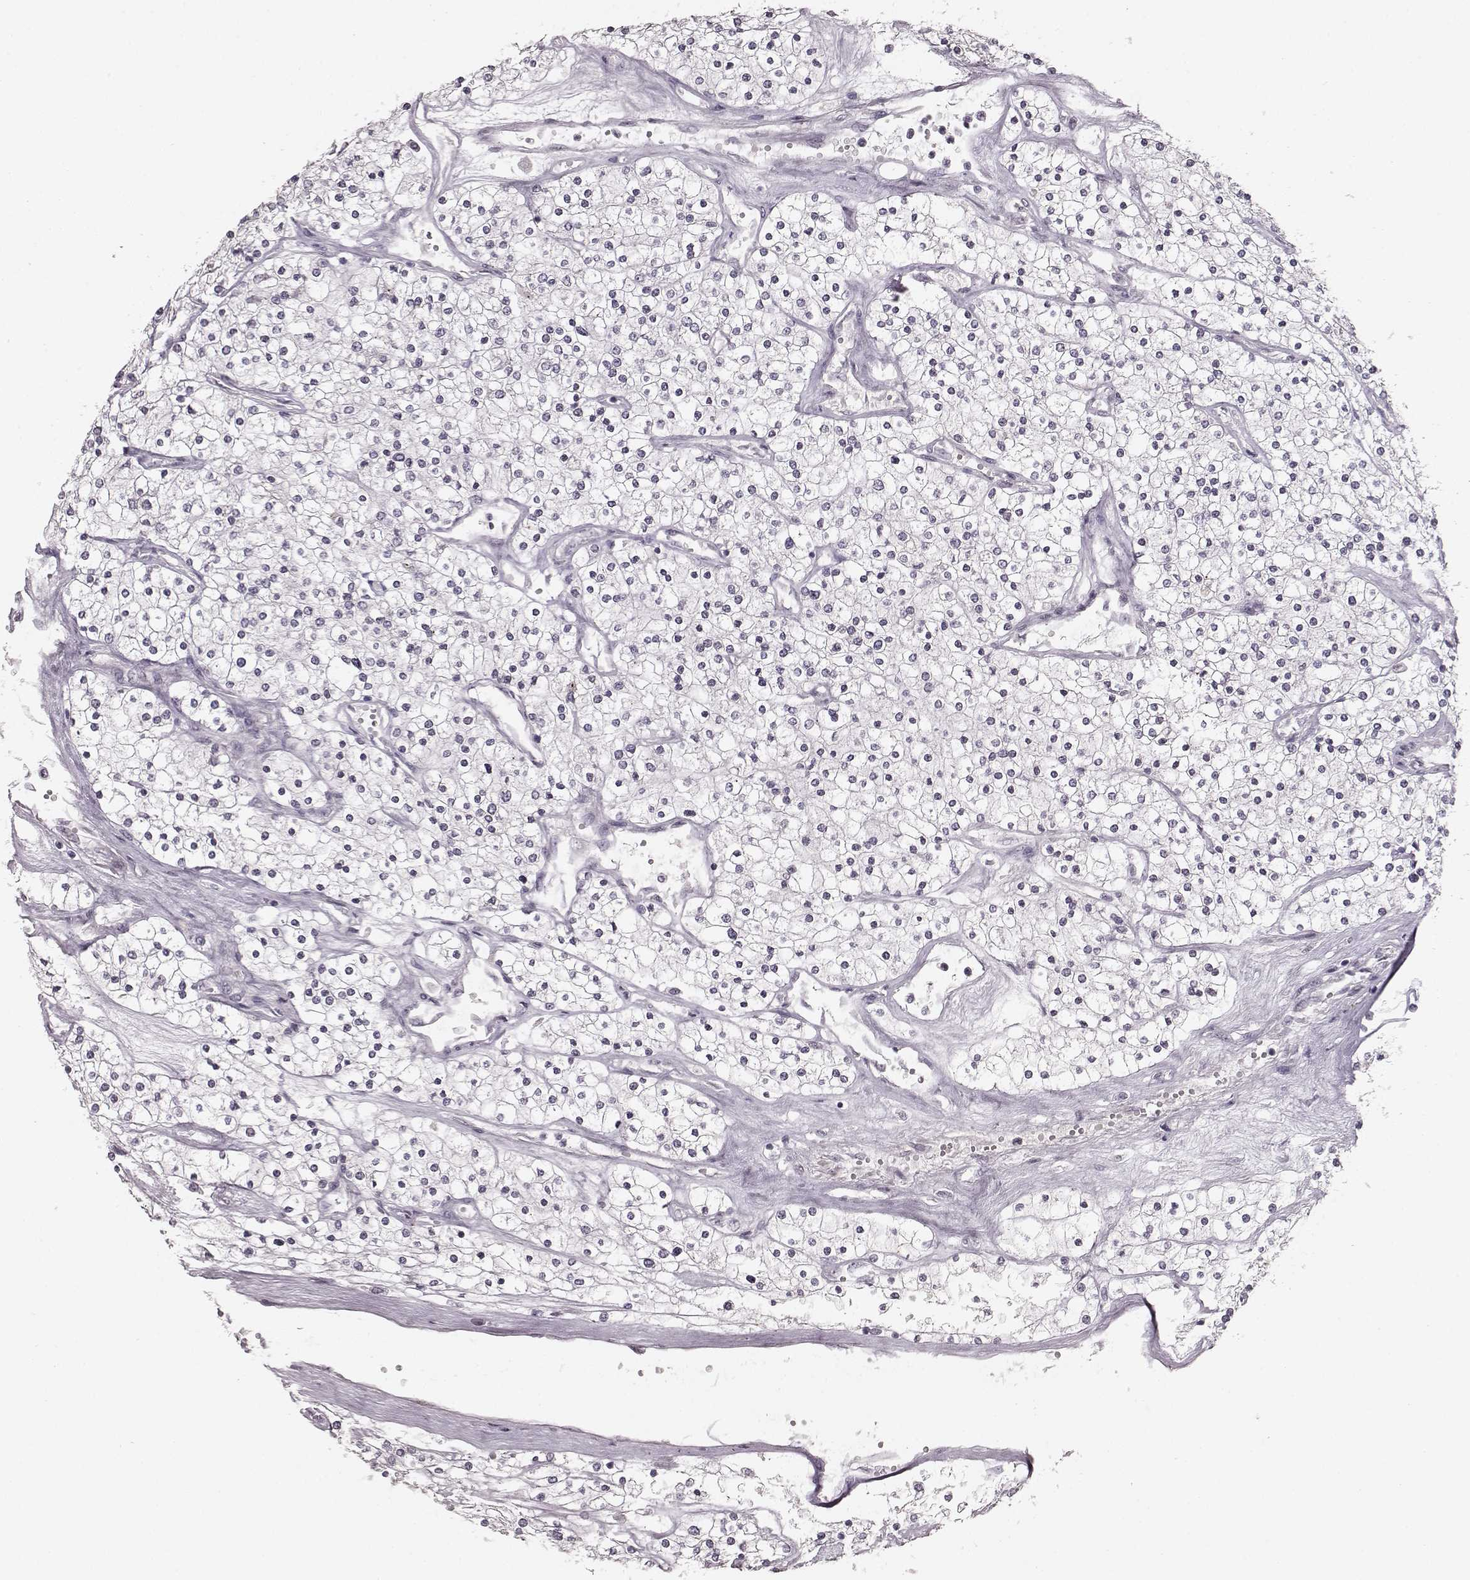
{"staining": {"intensity": "negative", "quantity": "none", "location": "none"}, "tissue": "renal cancer", "cell_type": "Tumor cells", "image_type": "cancer", "snomed": [{"axis": "morphology", "description": "Adenocarcinoma, NOS"}, {"axis": "topography", "description": "Kidney"}], "caption": "This is a histopathology image of immunohistochemistry staining of renal cancer (adenocarcinoma), which shows no staining in tumor cells.", "gene": "DCAF12", "patient": {"sex": "male", "age": 80}}